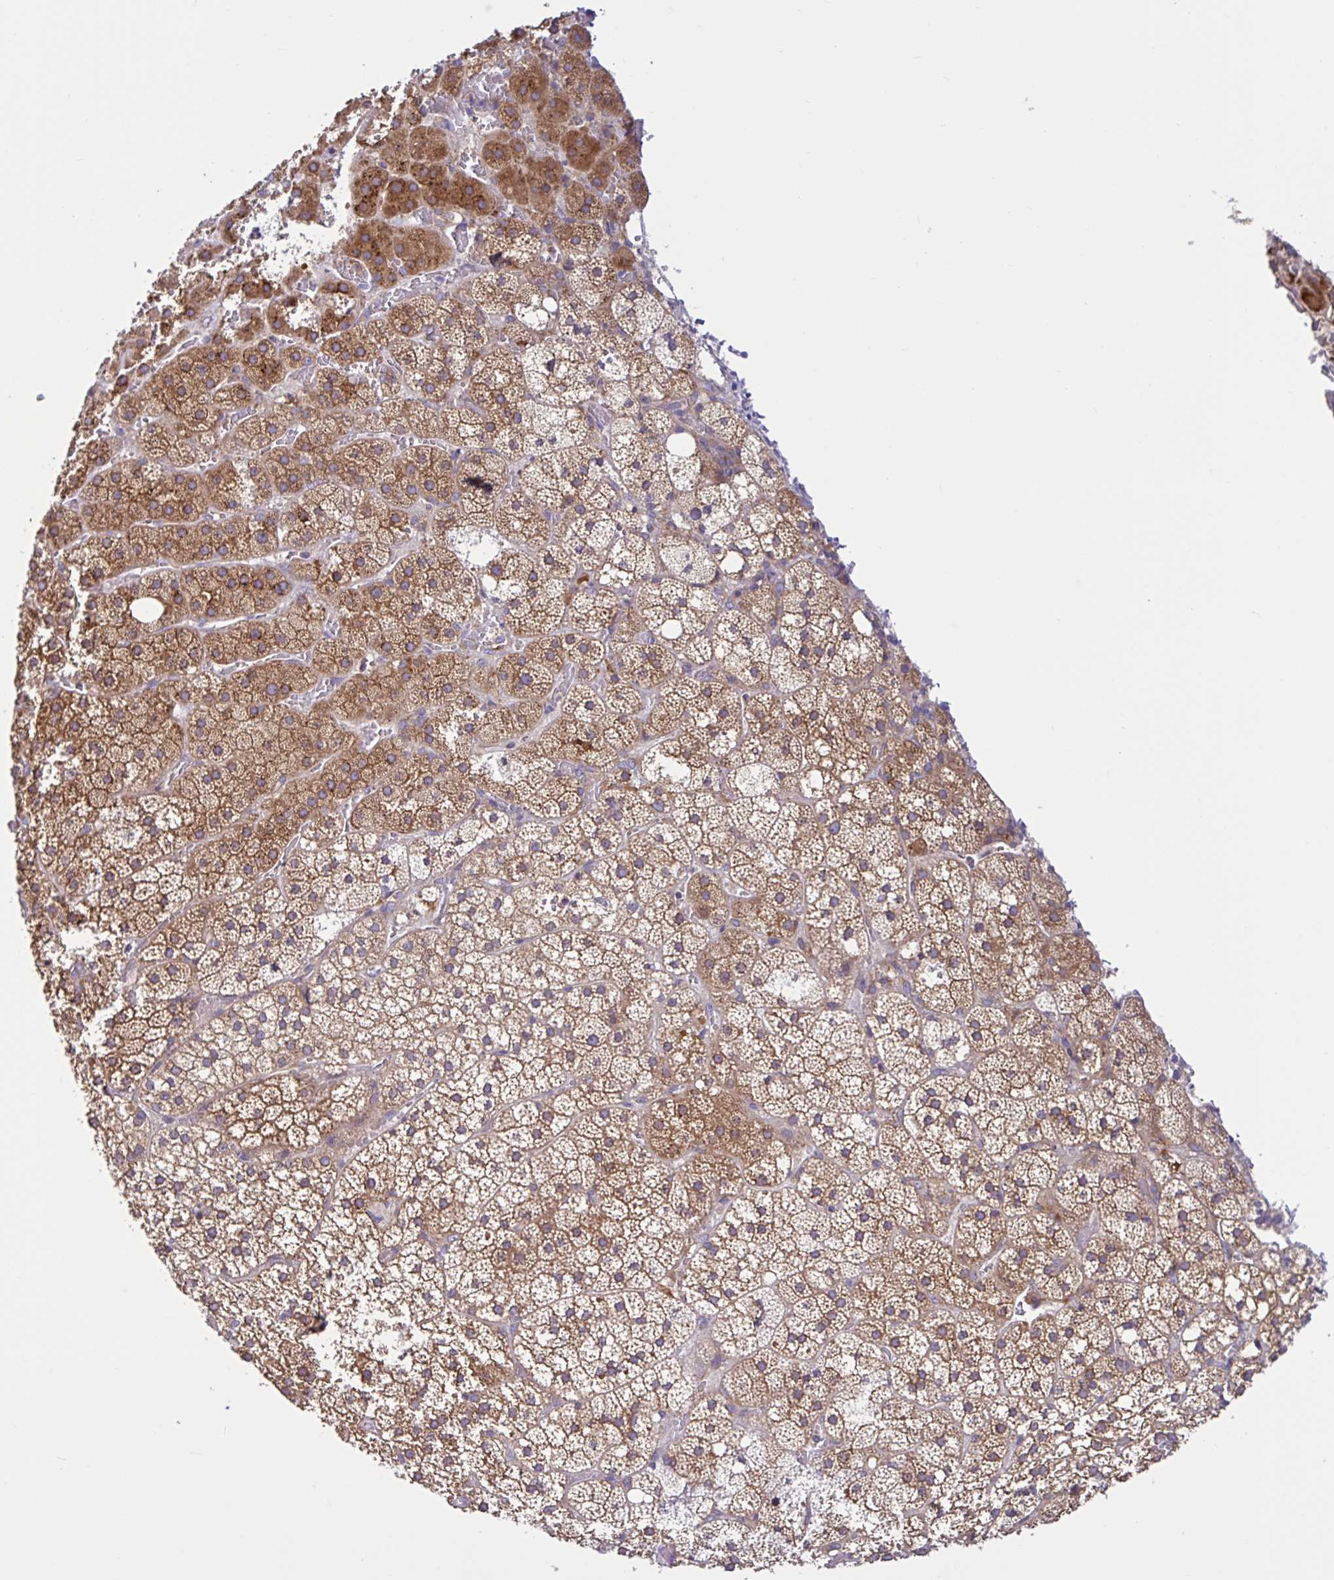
{"staining": {"intensity": "moderate", "quantity": "25%-75%", "location": "cytoplasmic/membranous"}, "tissue": "adrenal gland", "cell_type": "Glandular cells", "image_type": "normal", "snomed": [{"axis": "morphology", "description": "Normal tissue, NOS"}, {"axis": "topography", "description": "Adrenal gland"}], "caption": "A medium amount of moderate cytoplasmic/membranous staining is seen in approximately 25%-75% of glandular cells in unremarkable adrenal gland.", "gene": "LARS1", "patient": {"sex": "male", "age": 53}}